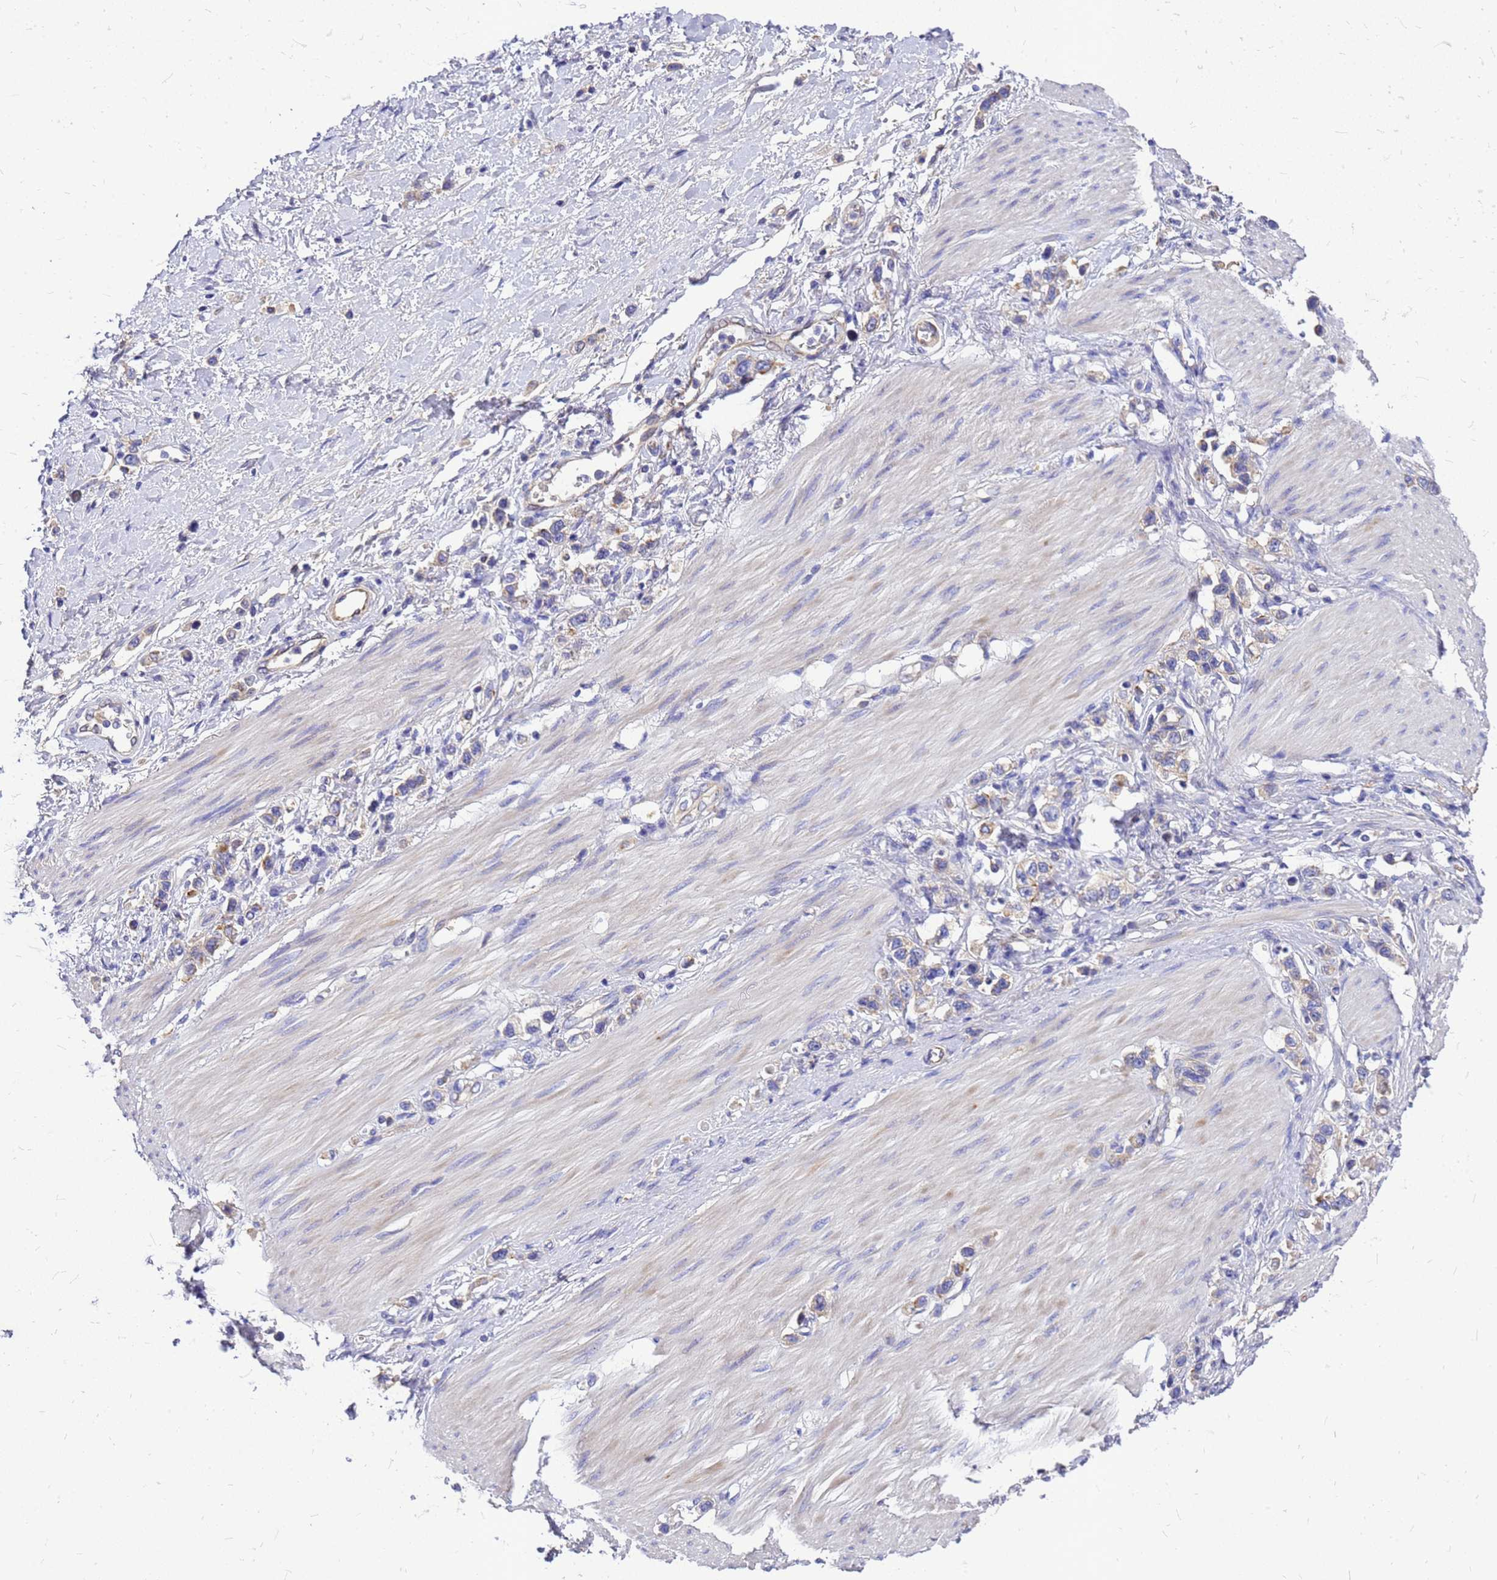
{"staining": {"intensity": "negative", "quantity": "none", "location": "none"}, "tissue": "stomach cancer", "cell_type": "Tumor cells", "image_type": "cancer", "snomed": [{"axis": "morphology", "description": "Normal tissue, NOS"}, {"axis": "morphology", "description": "Adenocarcinoma, NOS"}, {"axis": "topography", "description": "Stomach, upper"}, {"axis": "topography", "description": "Stomach"}], "caption": "A photomicrograph of human stomach adenocarcinoma is negative for staining in tumor cells.", "gene": "FBXW5", "patient": {"sex": "female", "age": 65}}